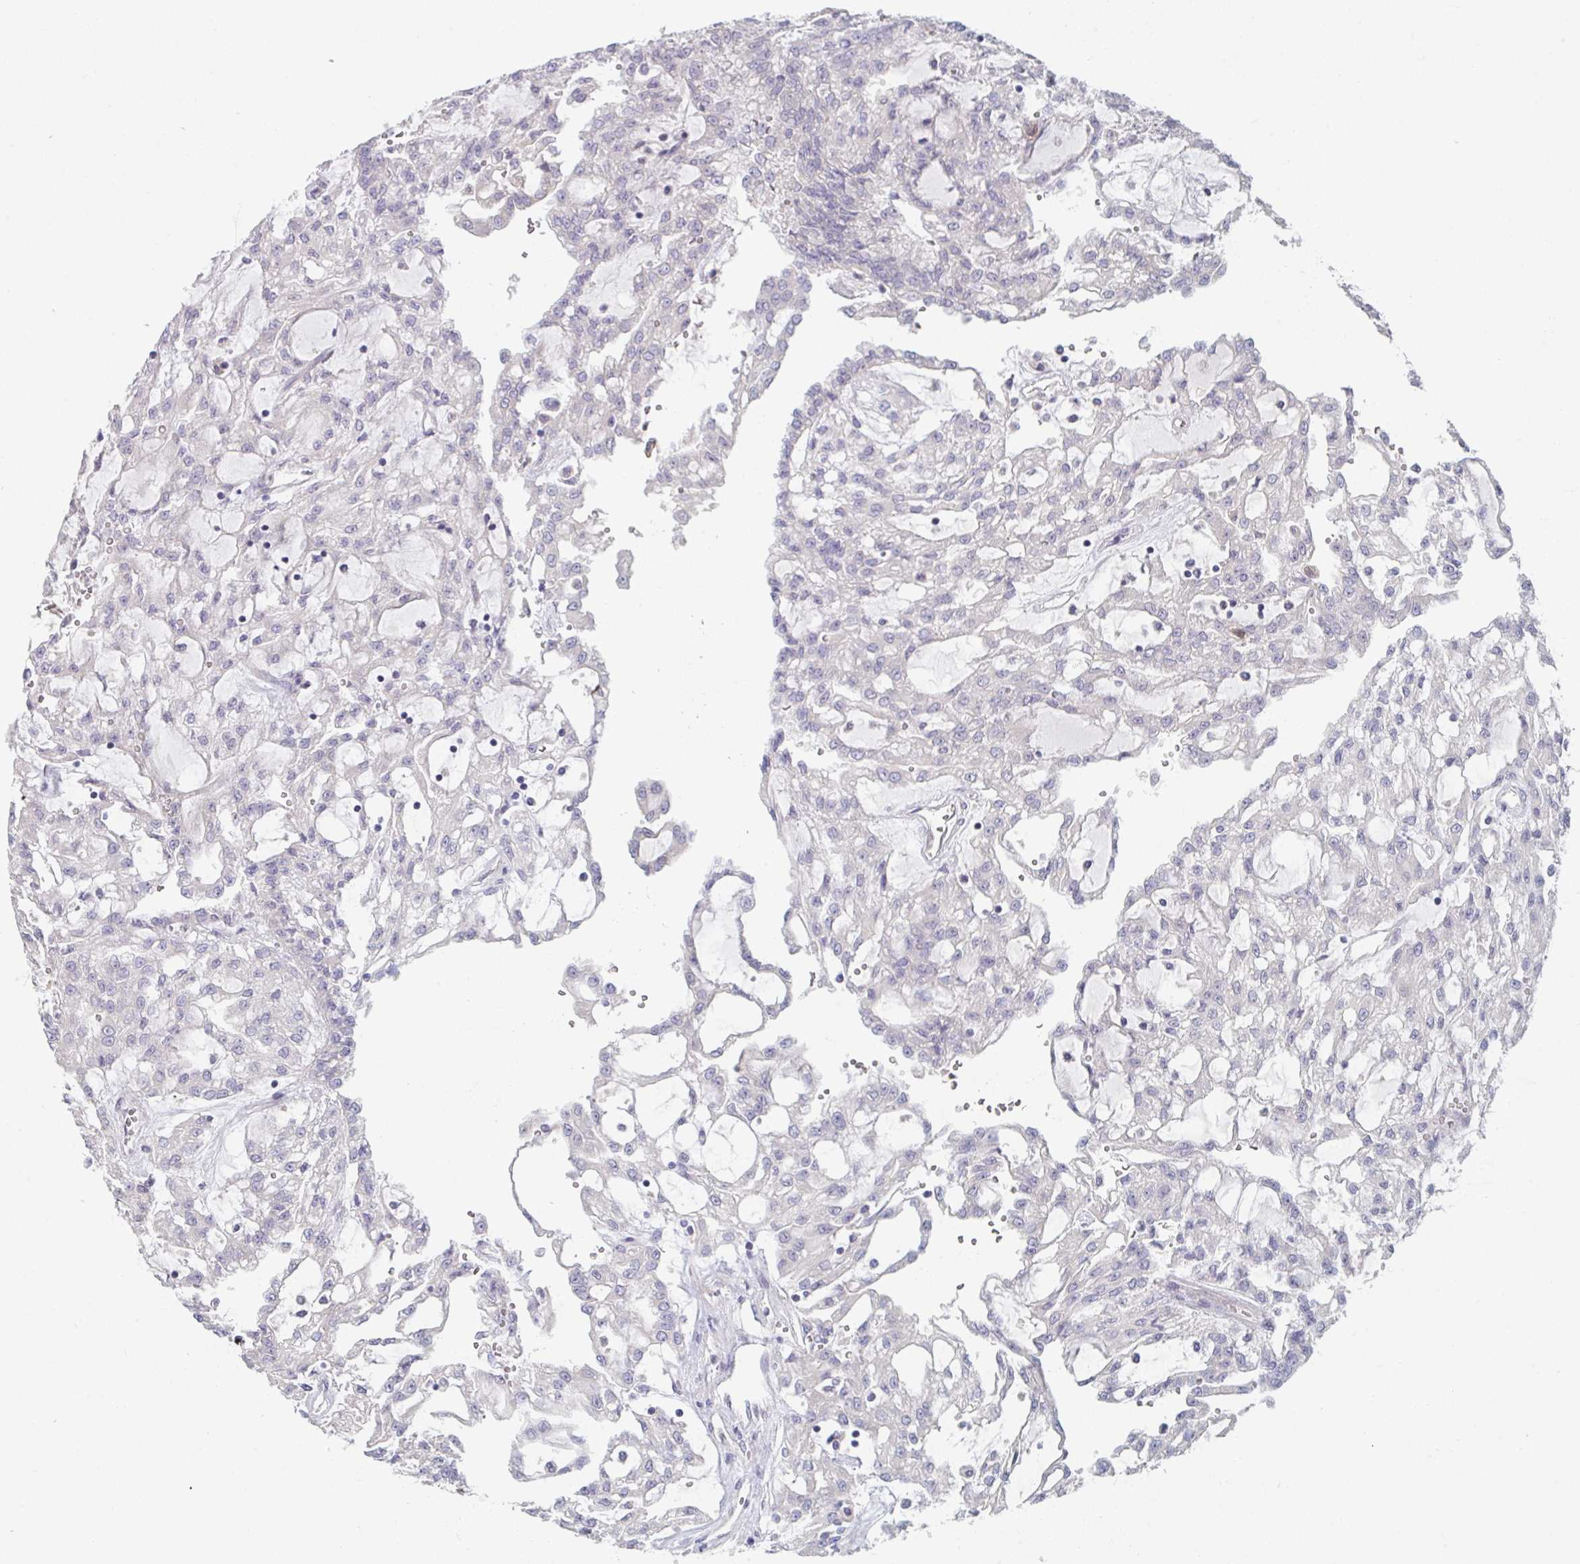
{"staining": {"intensity": "negative", "quantity": "none", "location": "none"}, "tissue": "renal cancer", "cell_type": "Tumor cells", "image_type": "cancer", "snomed": [{"axis": "morphology", "description": "Adenocarcinoma, NOS"}, {"axis": "topography", "description": "Kidney"}], "caption": "Tumor cells are negative for brown protein staining in renal adenocarcinoma.", "gene": "PTPRD", "patient": {"sex": "male", "age": 63}}